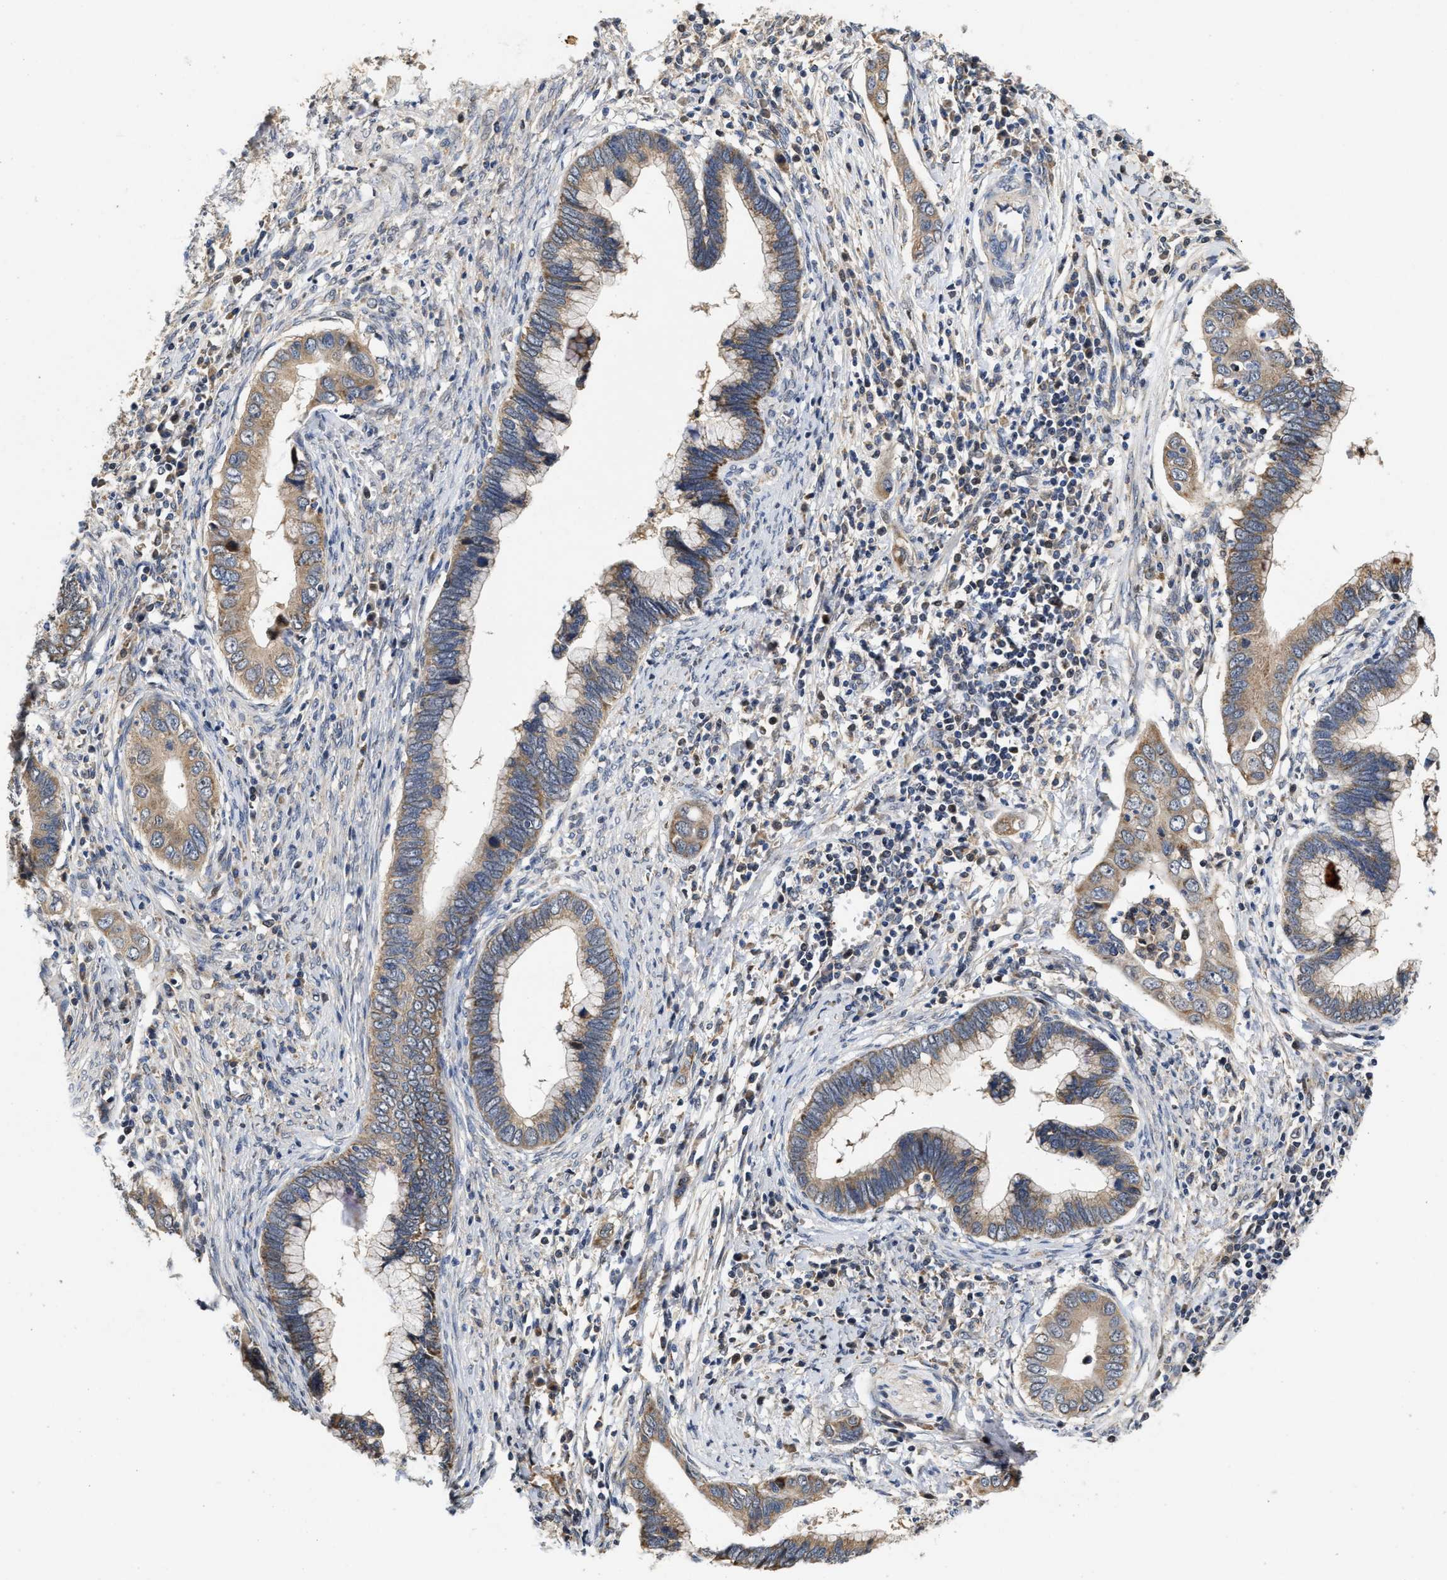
{"staining": {"intensity": "weak", "quantity": ">75%", "location": "cytoplasmic/membranous"}, "tissue": "cervical cancer", "cell_type": "Tumor cells", "image_type": "cancer", "snomed": [{"axis": "morphology", "description": "Adenocarcinoma, NOS"}, {"axis": "topography", "description": "Cervix"}], "caption": "The image demonstrates staining of cervical cancer, revealing weak cytoplasmic/membranous protein staining (brown color) within tumor cells. (DAB (3,3'-diaminobenzidine) = brown stain, brightfield microscopy at high magnification).", "gene": "SCYL2", "patient": {"sex": "female", "age": 44}}